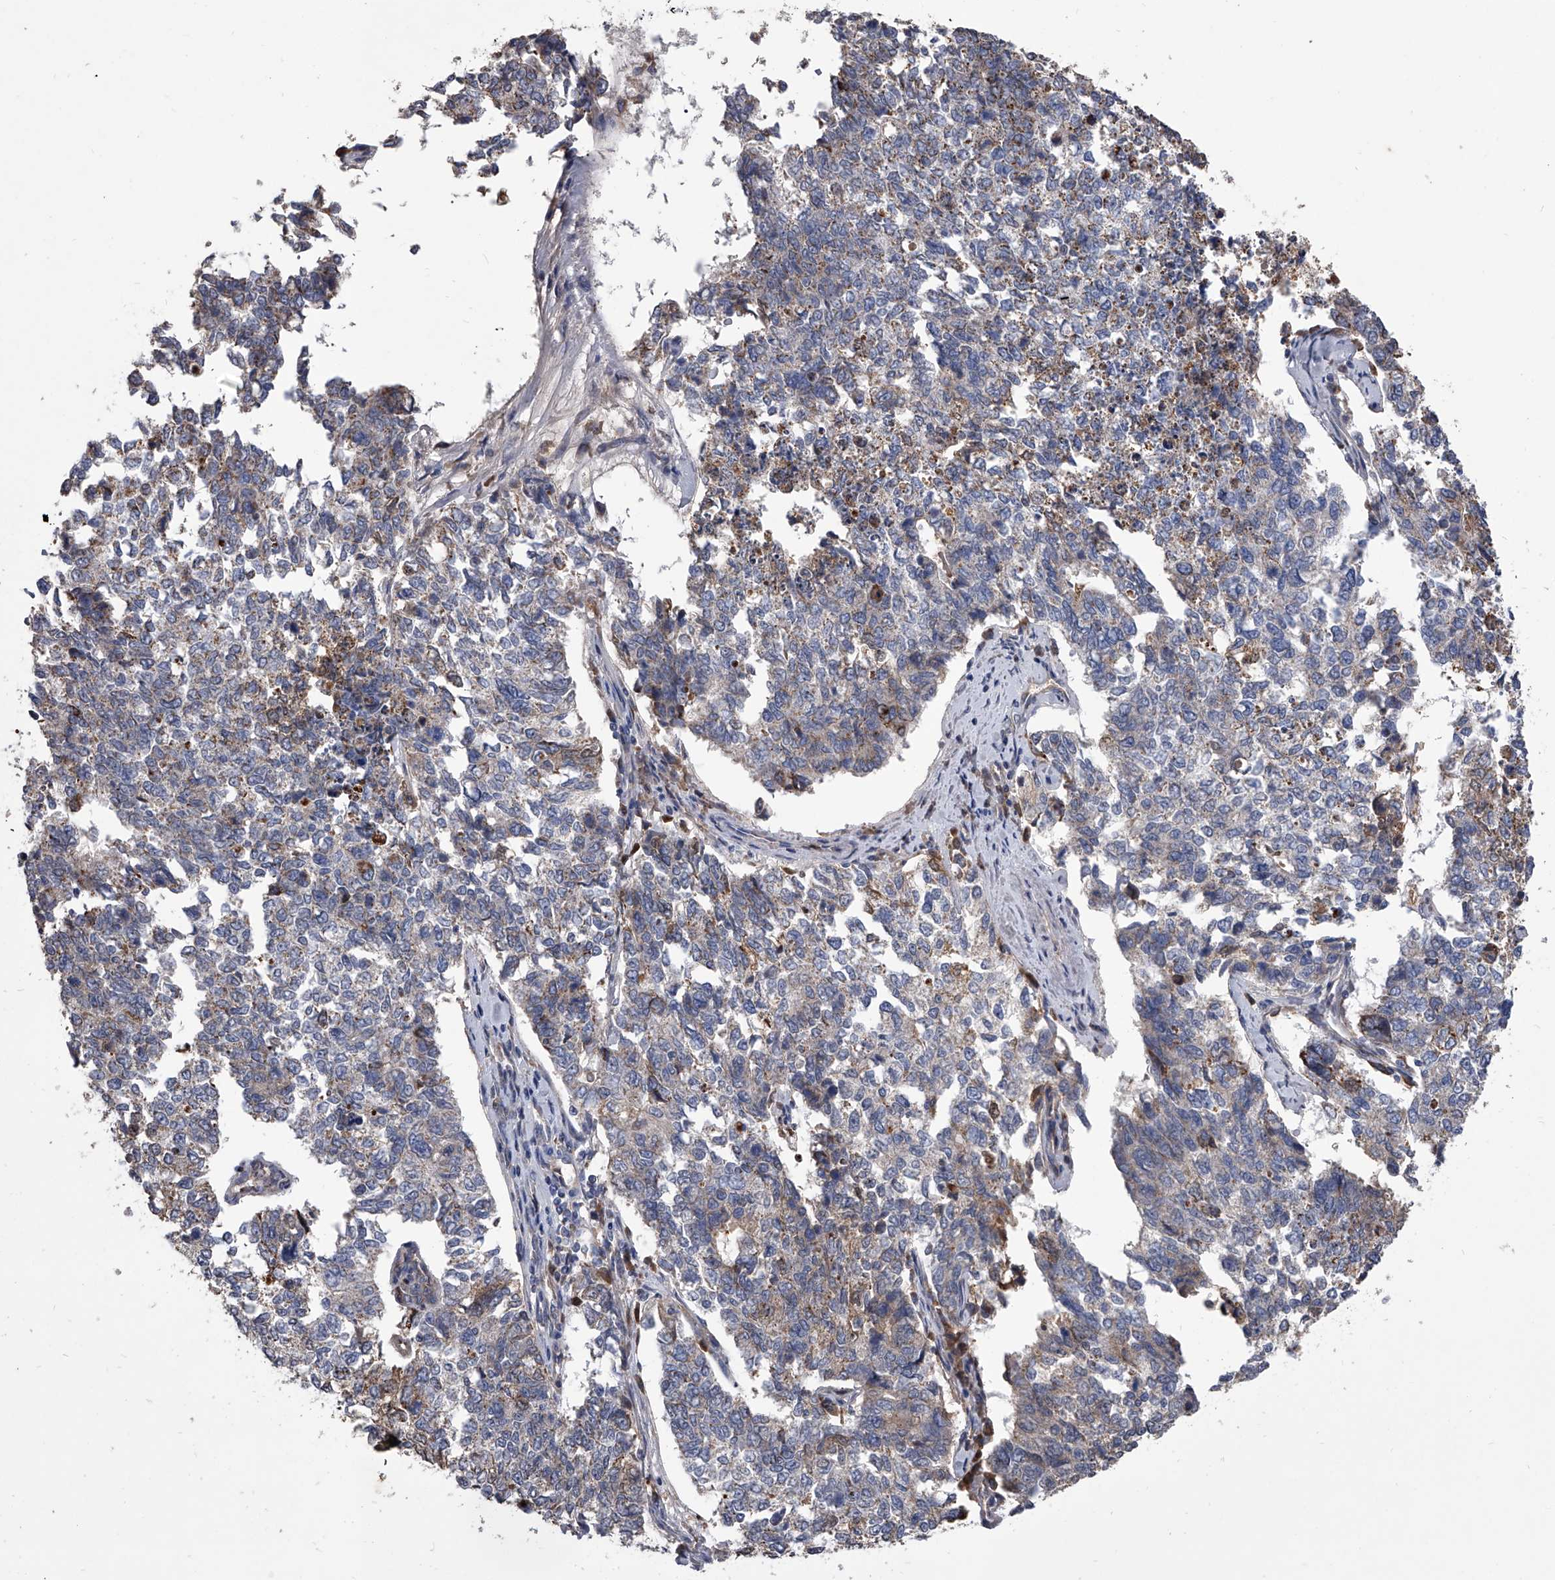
{"staining": {"intensity": "moderate", "quantity": "25%-75%", "location": "cytoplasmic/membranous"}, "tissue": "cervical cancer", "cell_type": "Tumor cells", "image_type": "cancer", "snomed": [{"axis": "morphology", "description": "Squamous cell carcinoma, NOS"}, {"axis": "topography", "description": "Cervix"}], "caption": "IHC of cervical cancer (squamous cell carcinoma) reveals medium levels of moderate cytoplasmic/membranous staining in about 25%-75% of tumor cells.", "gene": "NRP1", "patient": {"sex": "female", "age": 63}}